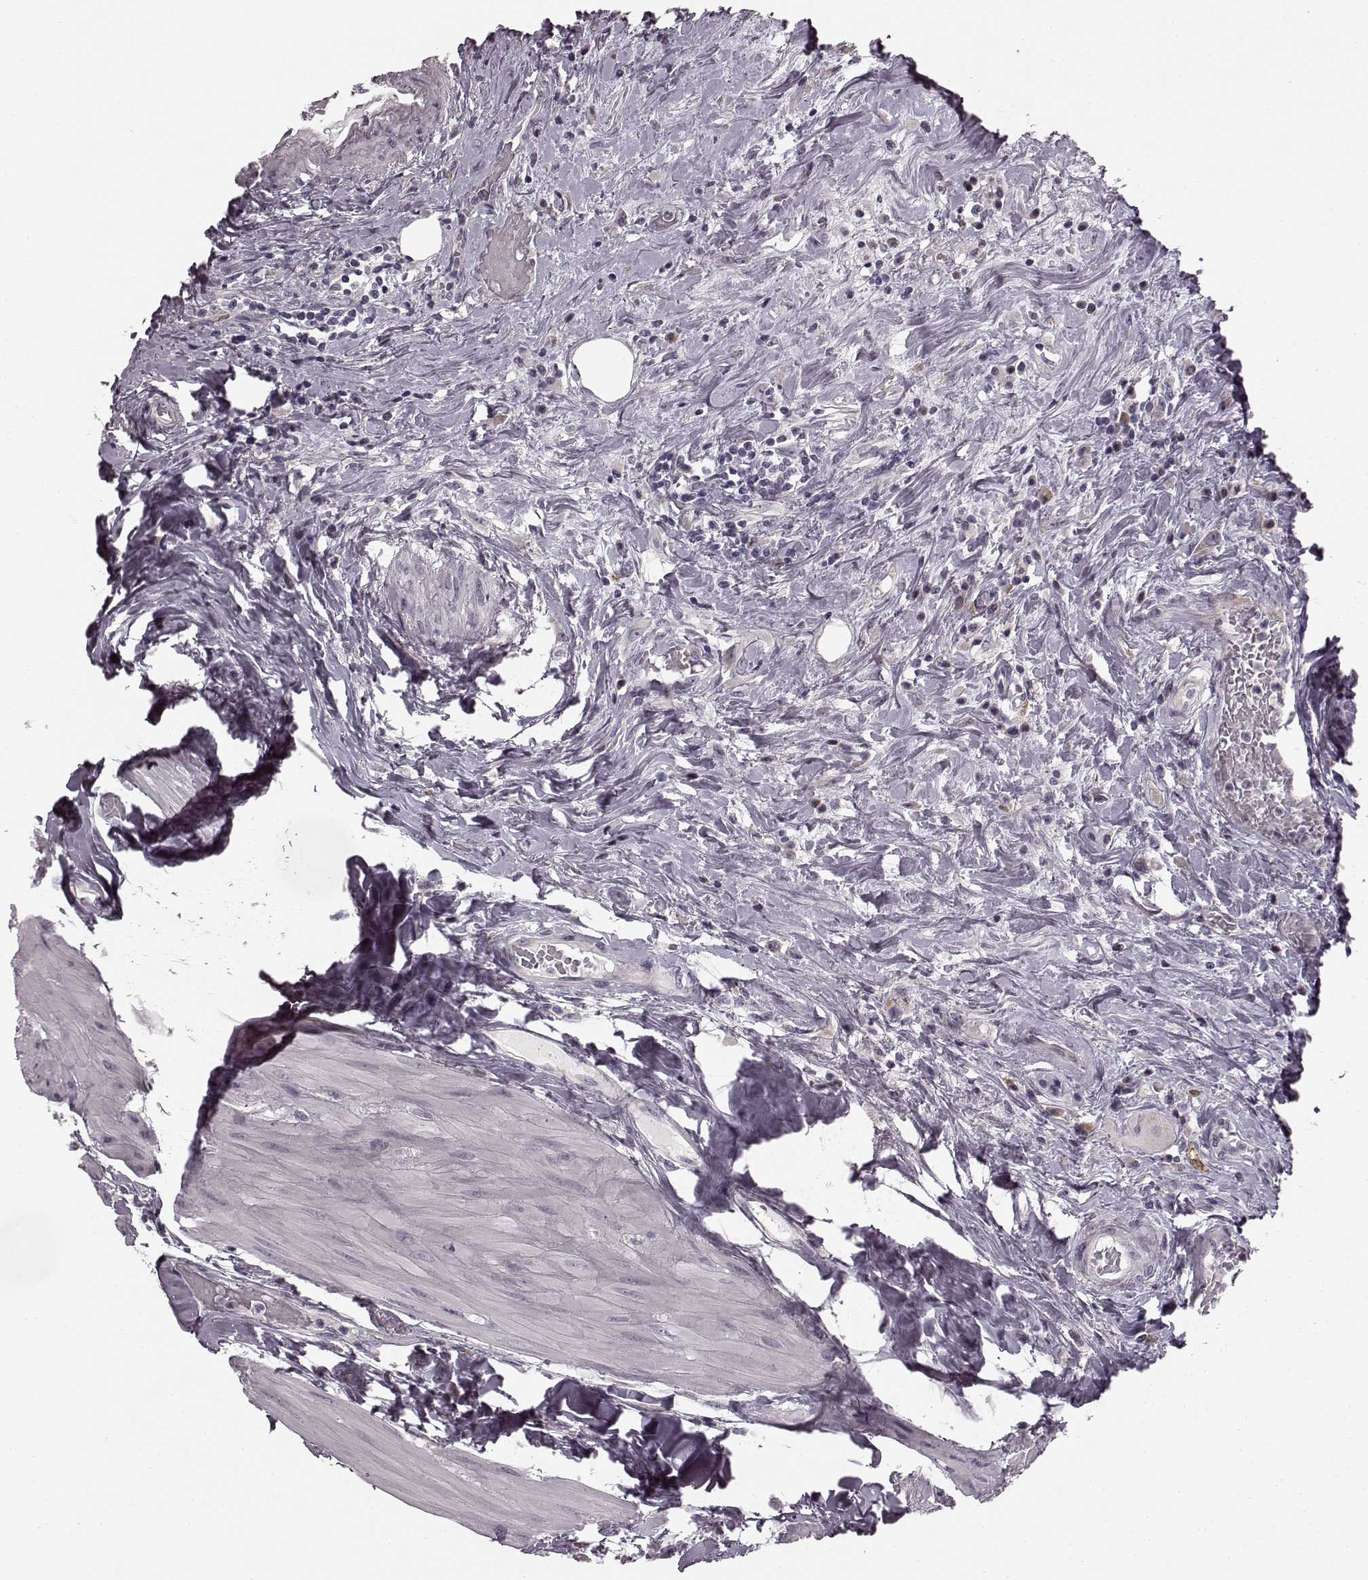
{"staining": {"intensity": "negative", "quantity": "none", "location": "none"}, "tissue": "urothelial cancer", "cell_type": "Tumor cells", "image_type": "cancer", "snomed": [{"axis": "morphology", "description": "Urothelial carcinoma, High grade"}, {"axis": "topography", "description": "Urinary bladder"}], "caption": "High power microscopy photomicrograph of an immunohistochemistry histopathology image of urothelial cancer, revealing no significant staining in tumor cells.", "gene": "FAM234B", "patient": {"sex": "male", "age": 79}}